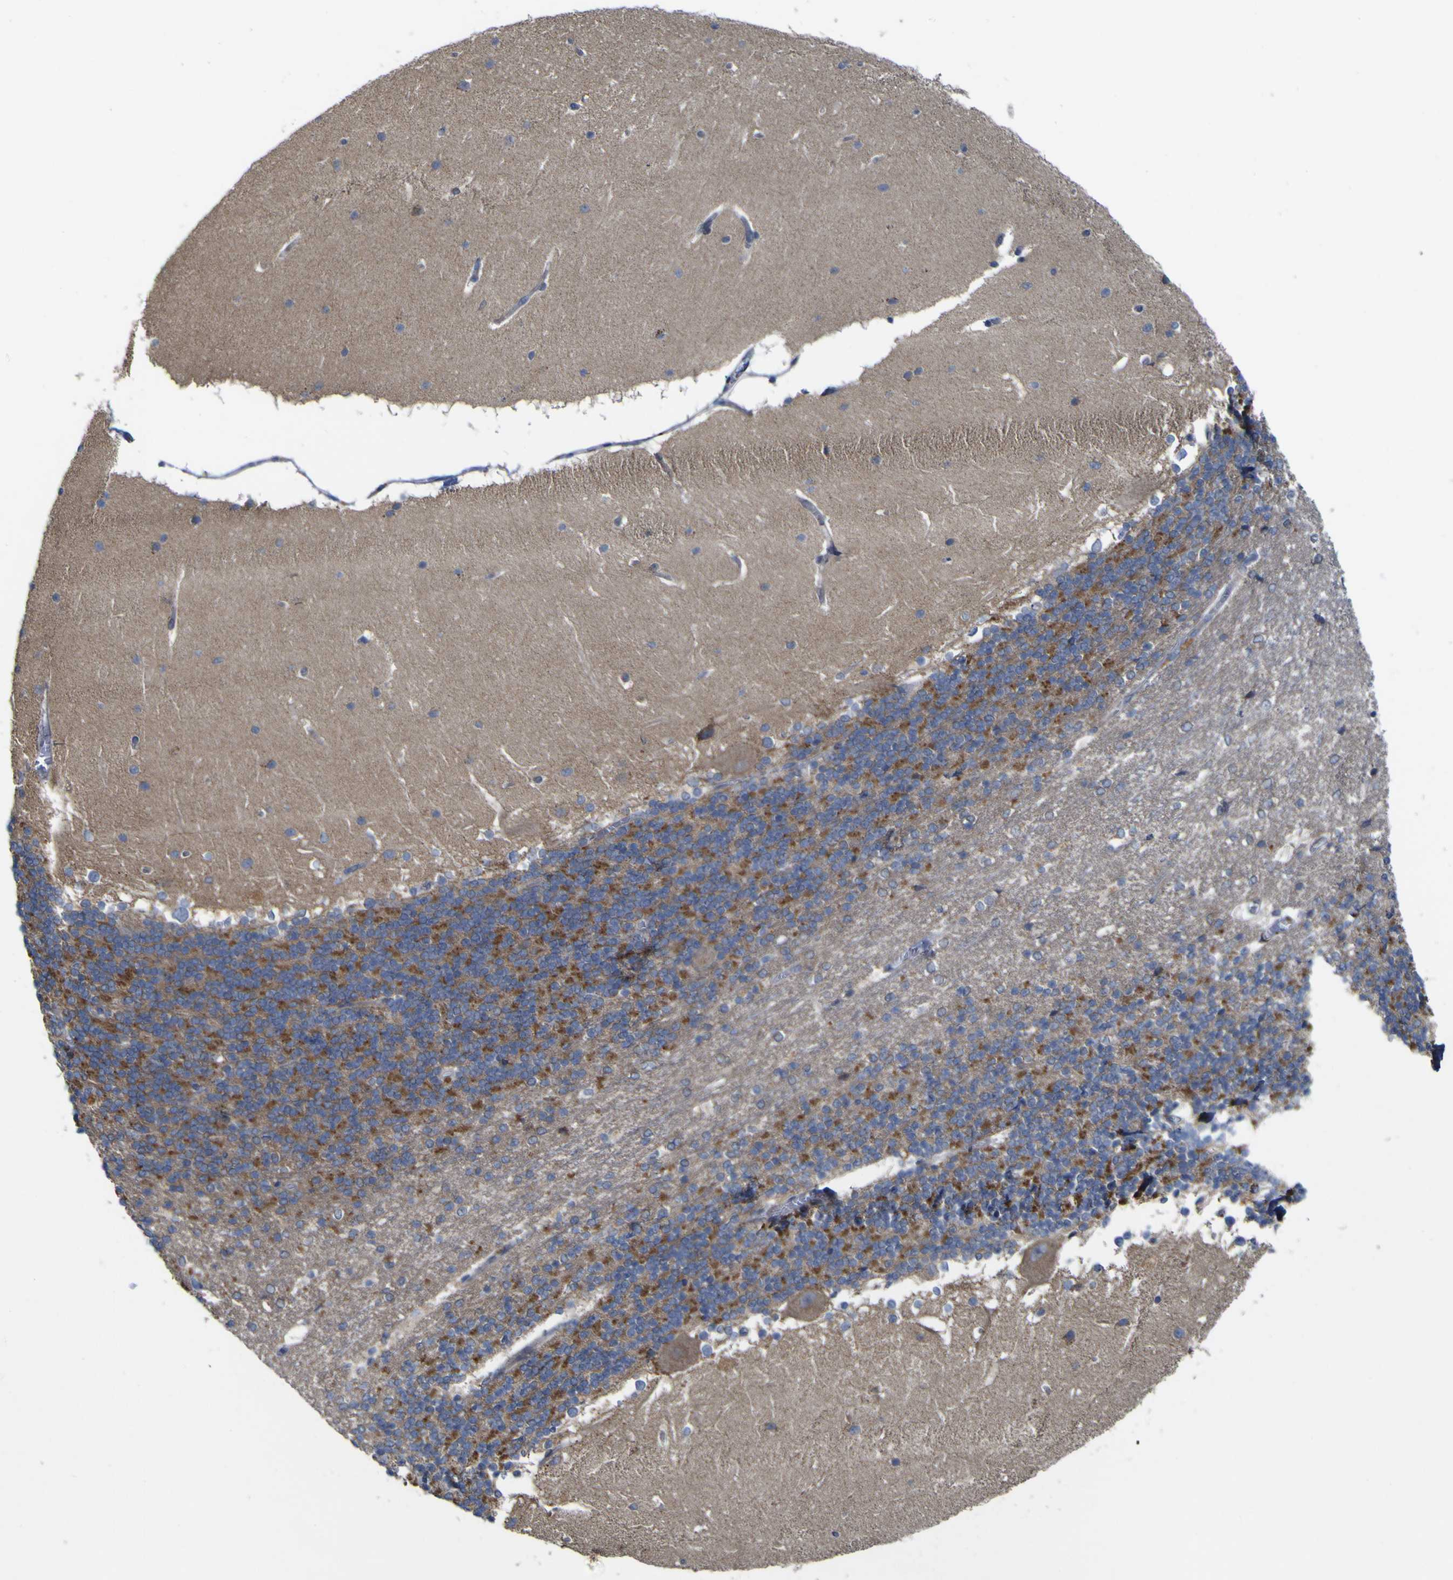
{"staining": {"intensity": "moderate", "quantity": "25%-75%", "location": "cytoplasmic/membranous"}, "tissue": "cerebellum", "cell_type": "Cells in granular layer", "image_type": "normal", "snomed": [{"axis": "morphology", "description": "Normal tissue, NOS"}, {"axis": "topography", "description": "Cerebellum"}], "caption": "Immunohistochemical staining of benign human cerebellum shows medium levels of moderate cytoplasmic/membranous positivity in approximately 25%-75% of cells in granular layer. (Brightfield microscopy of DAB IHC at high magnification).", "gene": "NAV1", "patient": {"sex": "female", "age": 19}}